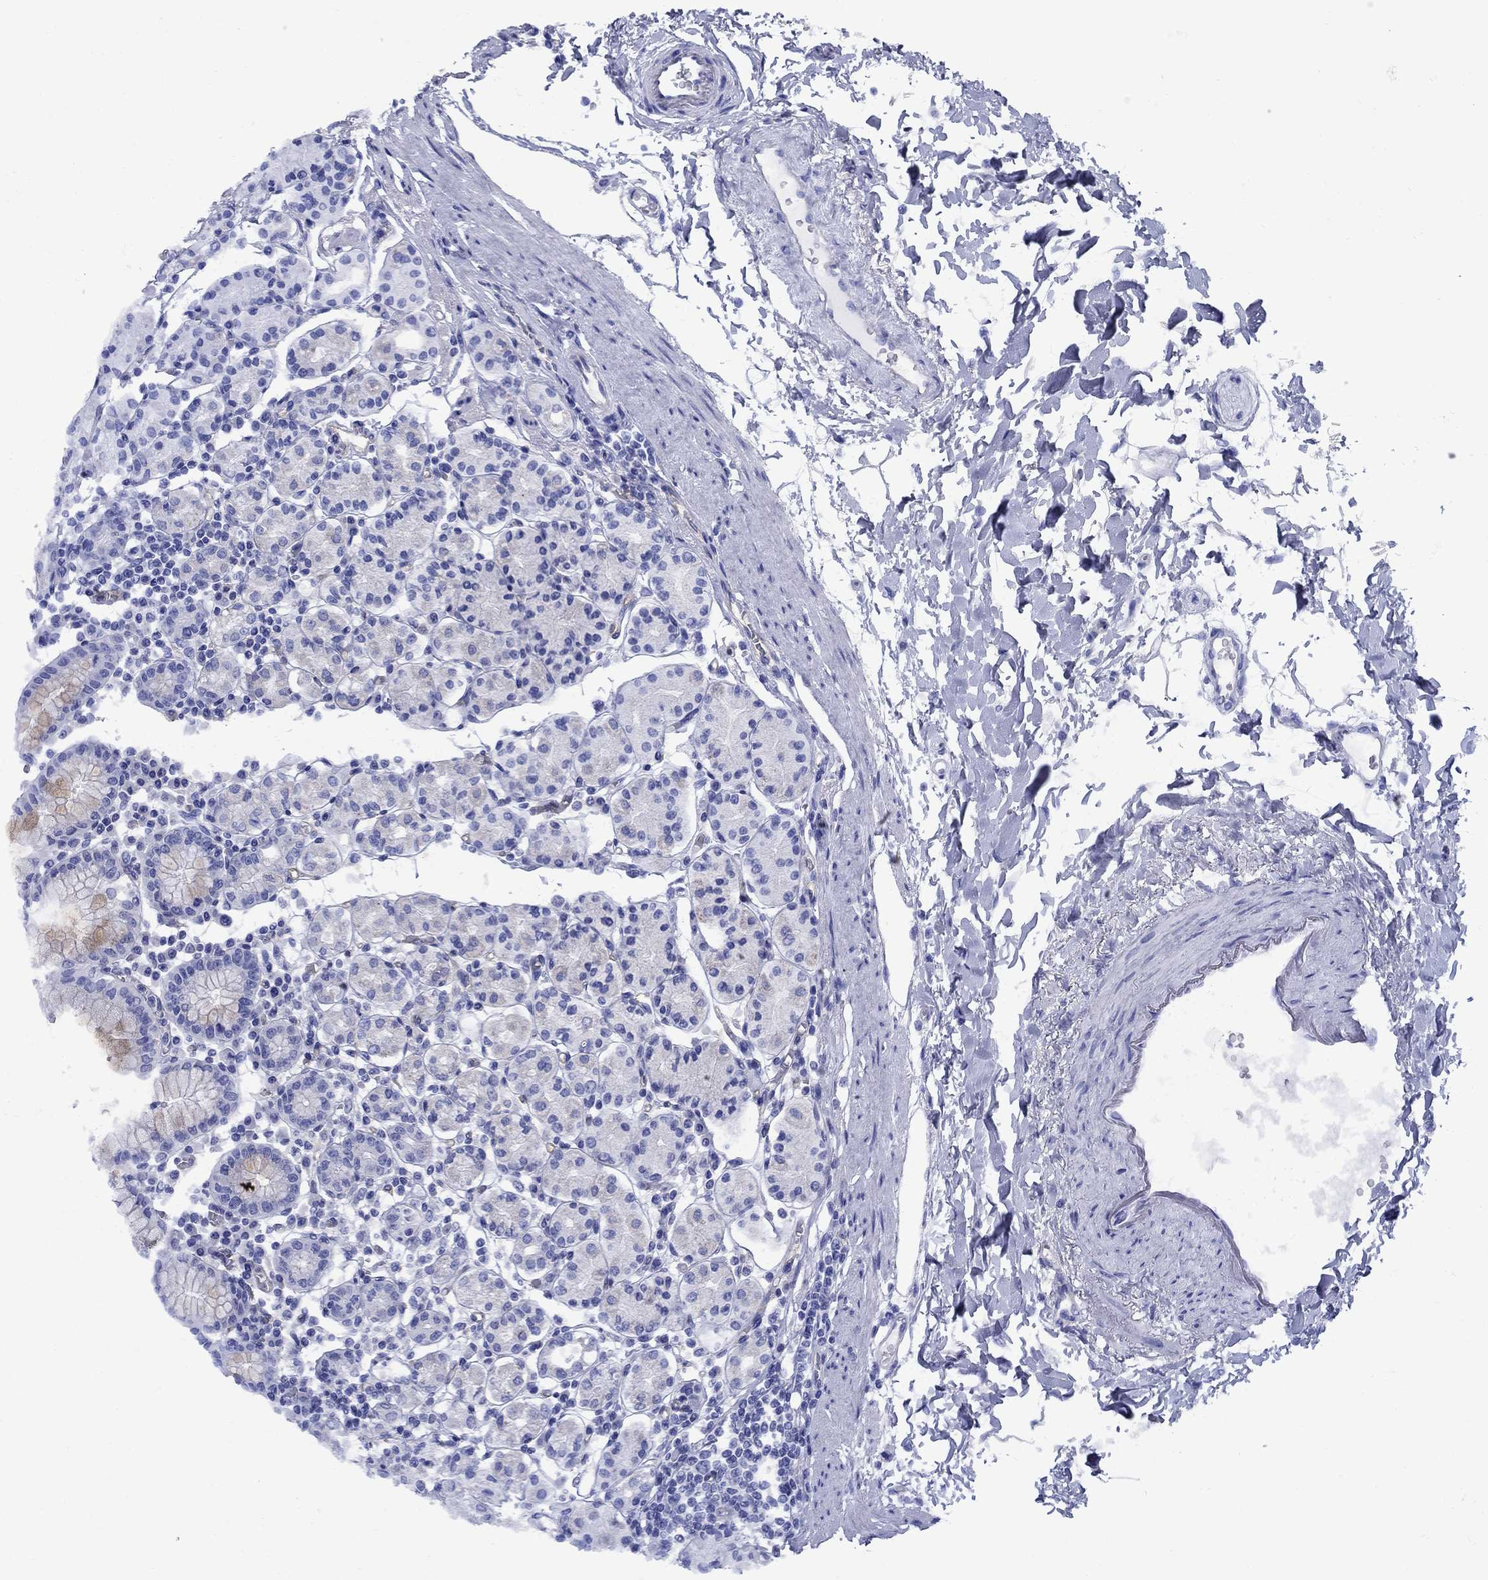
{"staining": {"intensity": "negative", "quantity": "none", "location": "none"}, "tissue": "stomach", "cell_type": "Glandular cells", "image_type": "normal", "snomed": [{"axis": "morphology", "description": "Normal tissue, NOS"}, {"axis": "topography", "description": "Stomach, upper"}, {"axis": "topography", "description": "Stomach"}], "caption": "Protein analysis of unremarkable stomach shows no significant positivity in glandular cells. Brightfield microscopy of immunohistochemistry (IHC) stained with DAB (brown) and hematoxylin (blue), captured at high magnification.", "gene": "SMCP", "patient": {"sex": "male", "age": 62}}